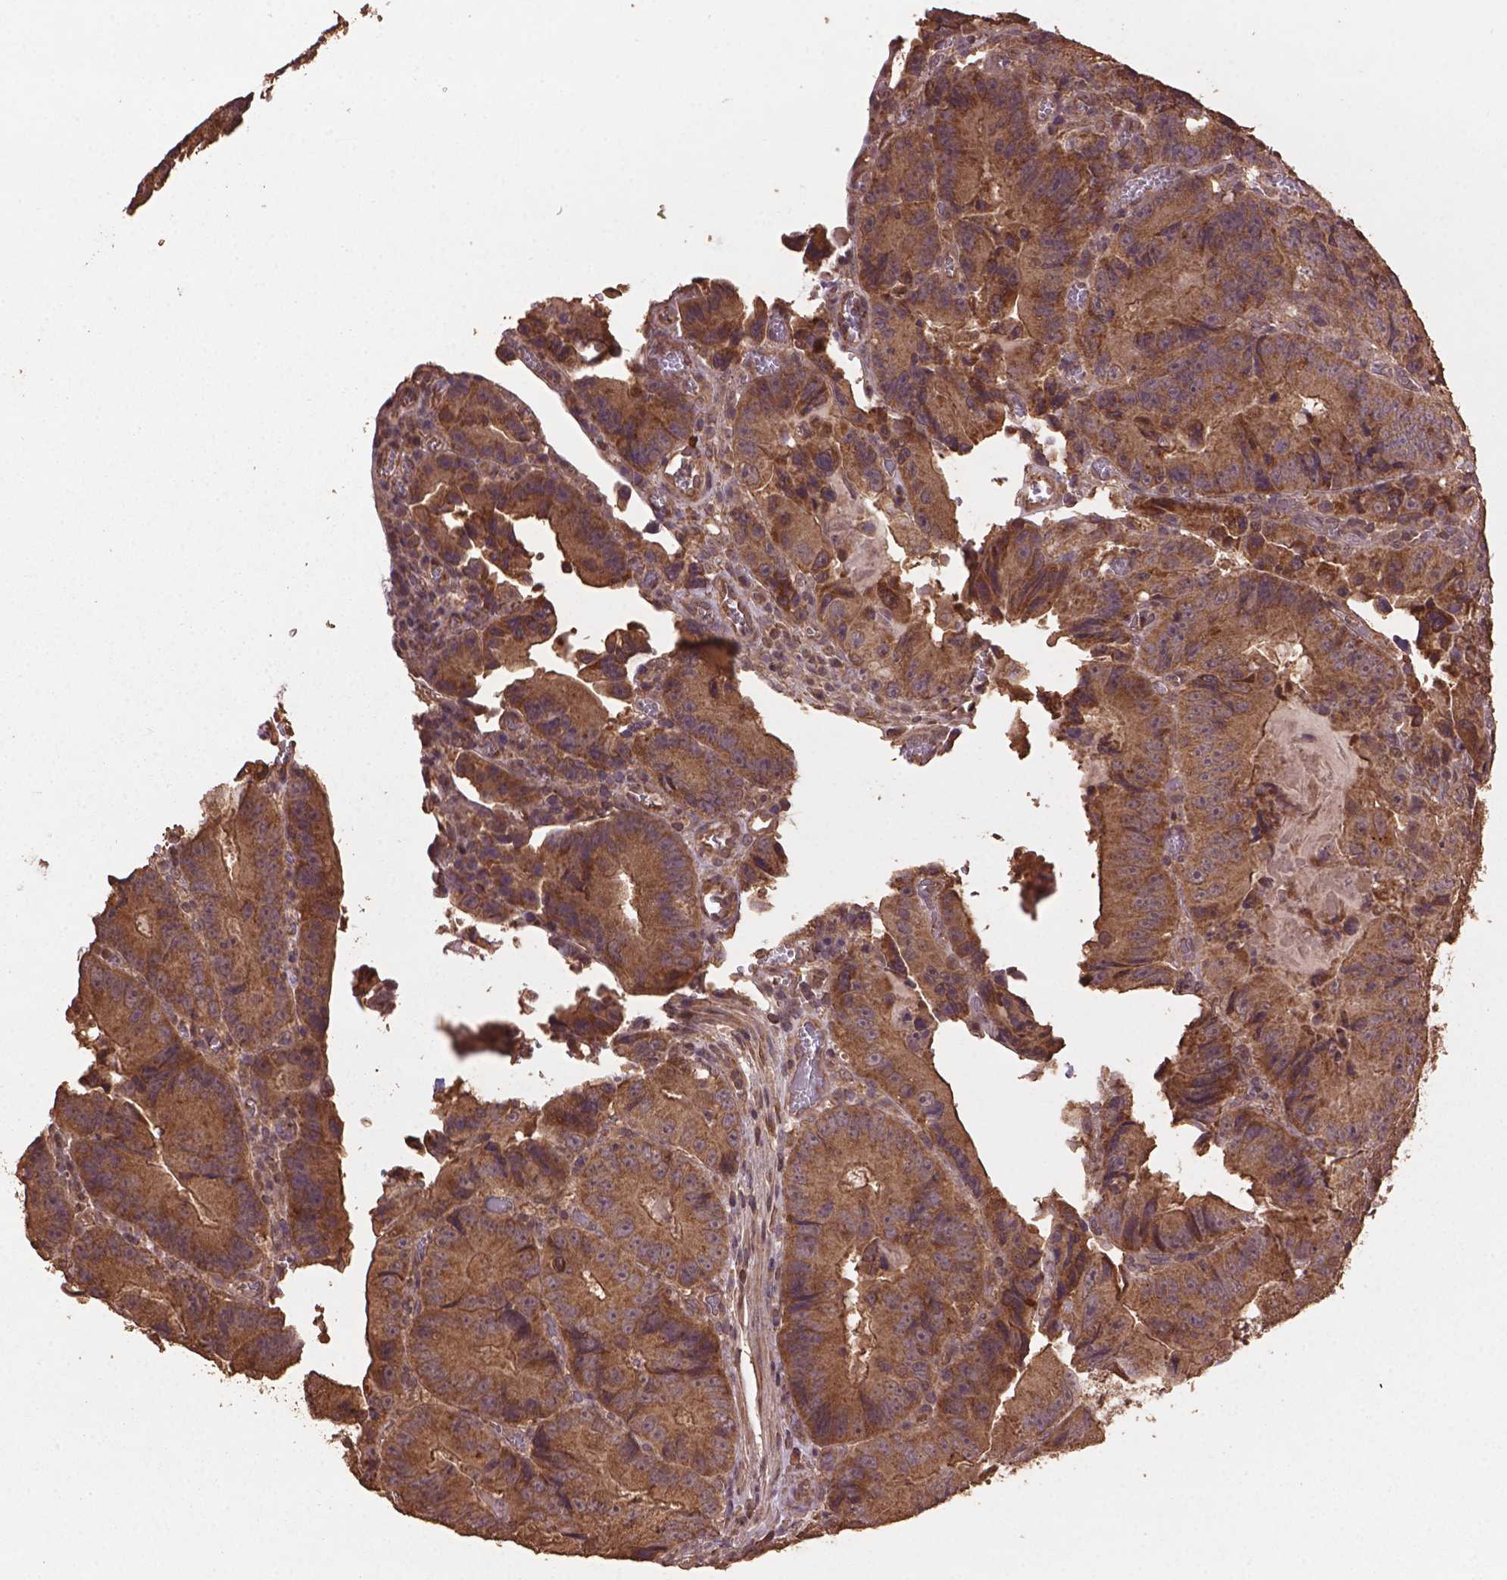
{"staining": {"intensity": "moderate", "quantity": ">75%", "location": "cytoplasmic/membranous"}, "tissue": "colorectal cancer", "cell_type": "Tumor cells", "image_type": "cancer", "snomed": [{"axis": "morphology", "description": "Adenocarcinoma, NOS"}, {"axis": "topography", "description": "Colon"}], "caption": "There is medium levels of moderate cytoplasmic/membranous positivity in tumor cells of colorectal cancer (adenocarcinoma), as demonstrated by immunohistochemical staining (brown color).", "gene": "BABAM1", "patient": {"sex": "female", "age": 86}}